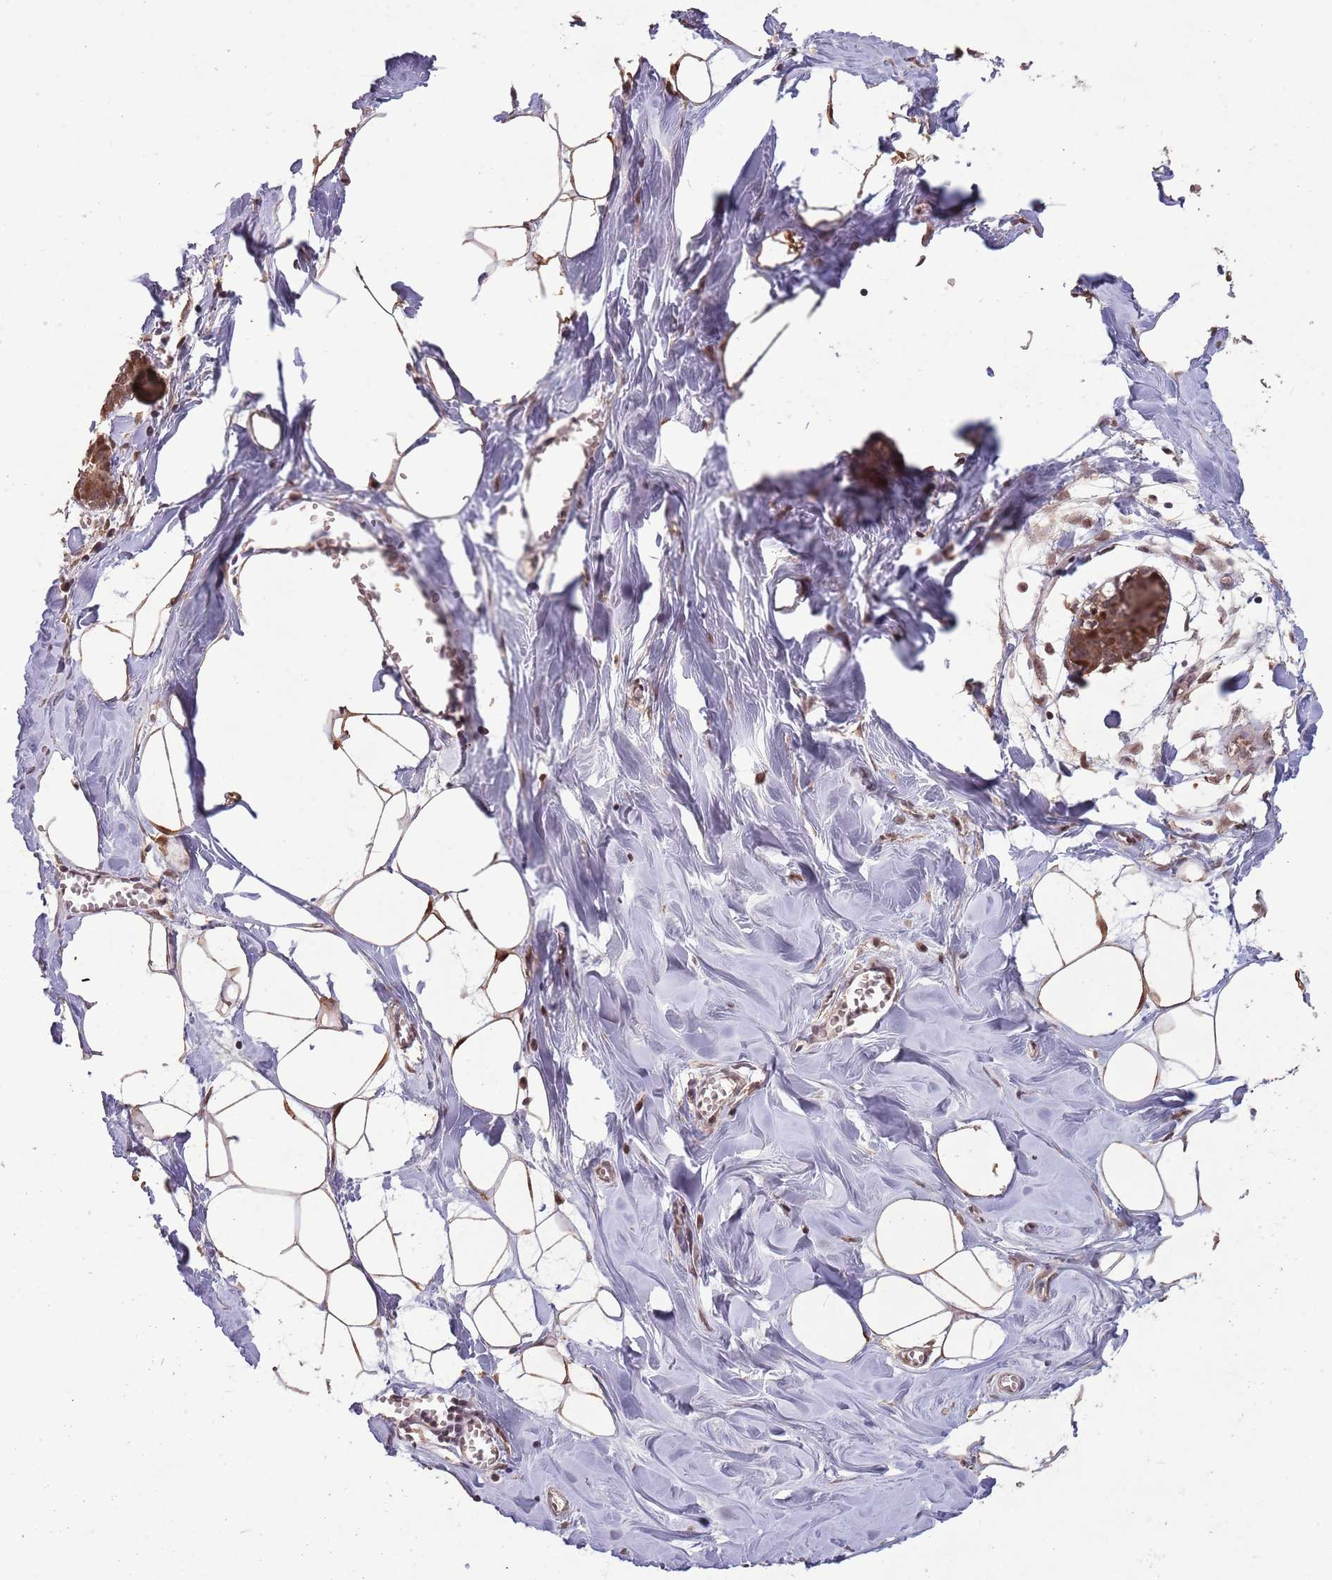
{"staining": {"intensity": "moderate", "quantity": "<25%", "location": "cytoplasmic/membranous,nuclear"}, "tissue": "breast", "cell_type": "Adipocytes", "image_type": "normal", "snomed": [{"axis": "morphology", "description": "Normal tissue, NOS"}, {"axis": "topography", "description": "Breast"}], "caption": "A high-resolution image shows immunohistochemistry (IHC) staining of unremarkable breast, which exhibits moderate cytoplasmic/membranous,nuclear positivity in approximately <25% of adipocytes. The staining was performed using DAB (3,3'-diaminobenzidine), with brown indicating positive protein expression. Nuclei are stained blue with hematoxylin.", "gene": "ZNF639", "patient": {"sex": "female", "age": 27}}